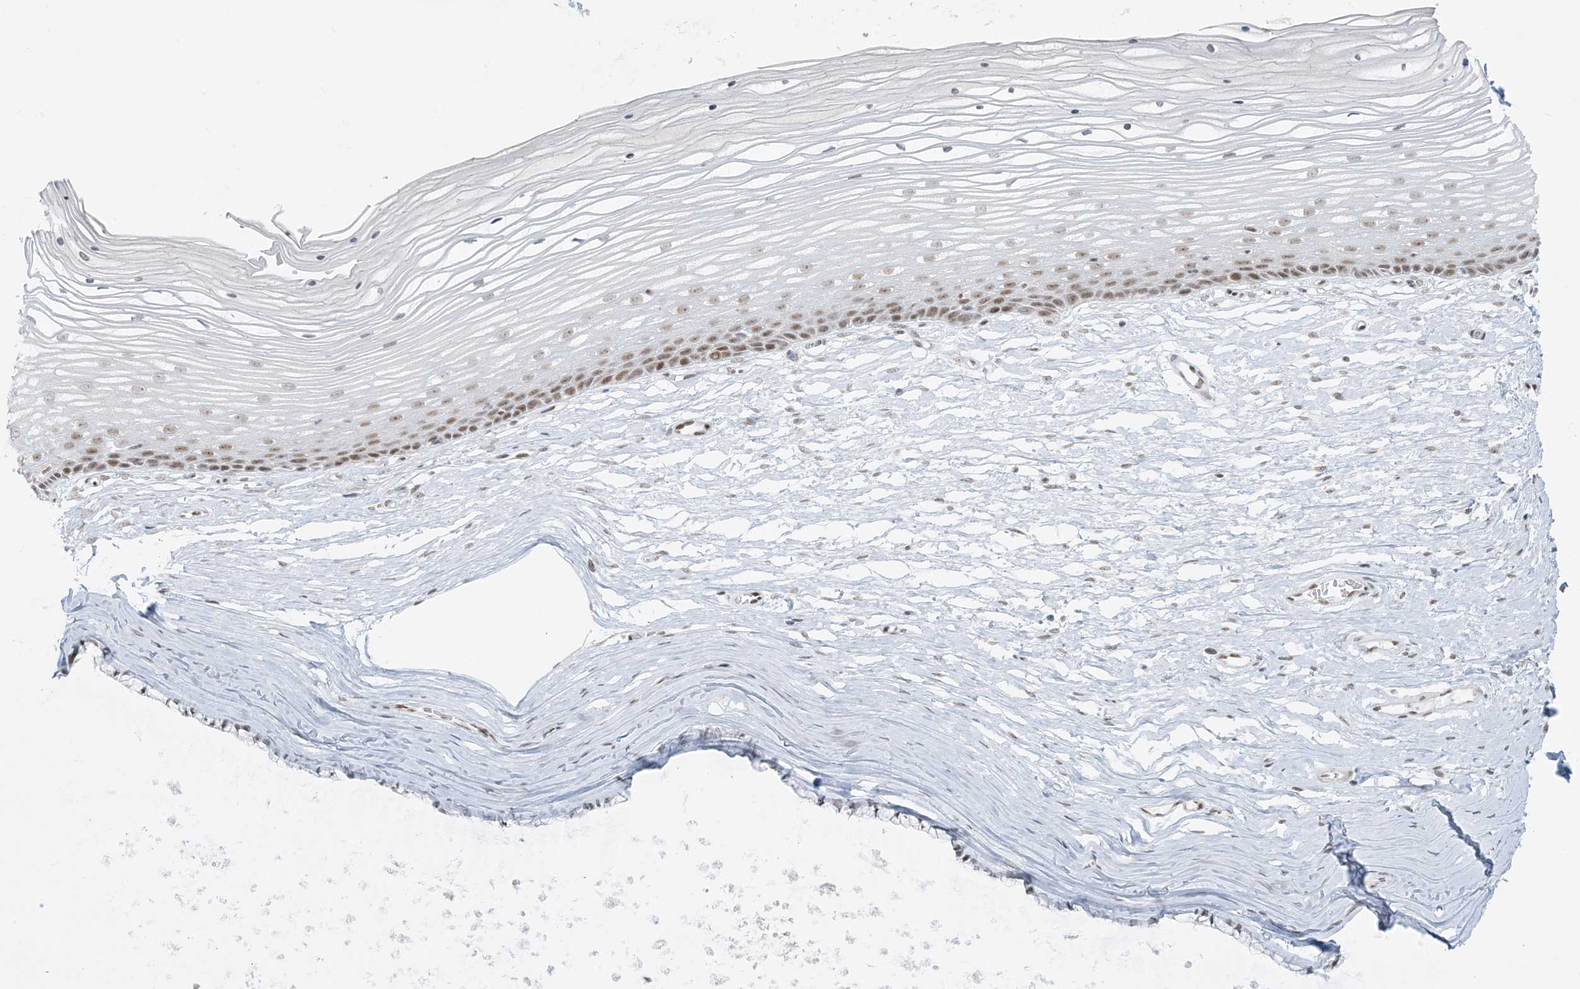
{"staining": {"intensity": "moderate", "quantity": ">75%", "location": "nuclear"}, "tissue": "vagina", "cell_type": "Squamous epithelial cells", "image_type": "normal", "snomed": [{"axis": "morphology", "description": "Normal tissue, NOS"}, {"axis": "topography", "description": "Vagina"}, {"axis": "topography", "description": "Cervix"}], "caption": "Vagina stained with DAB IHC shows medium levels of moderate nuclear expression in about >75% of squamous epithelial cells. The protein is stained brown, and the nuclei are stained in blue (DAB IHC with brightfield microscopy, high magnification).", "gene": "ZNF787", "patient": {"sex": "female", "age": 40}}